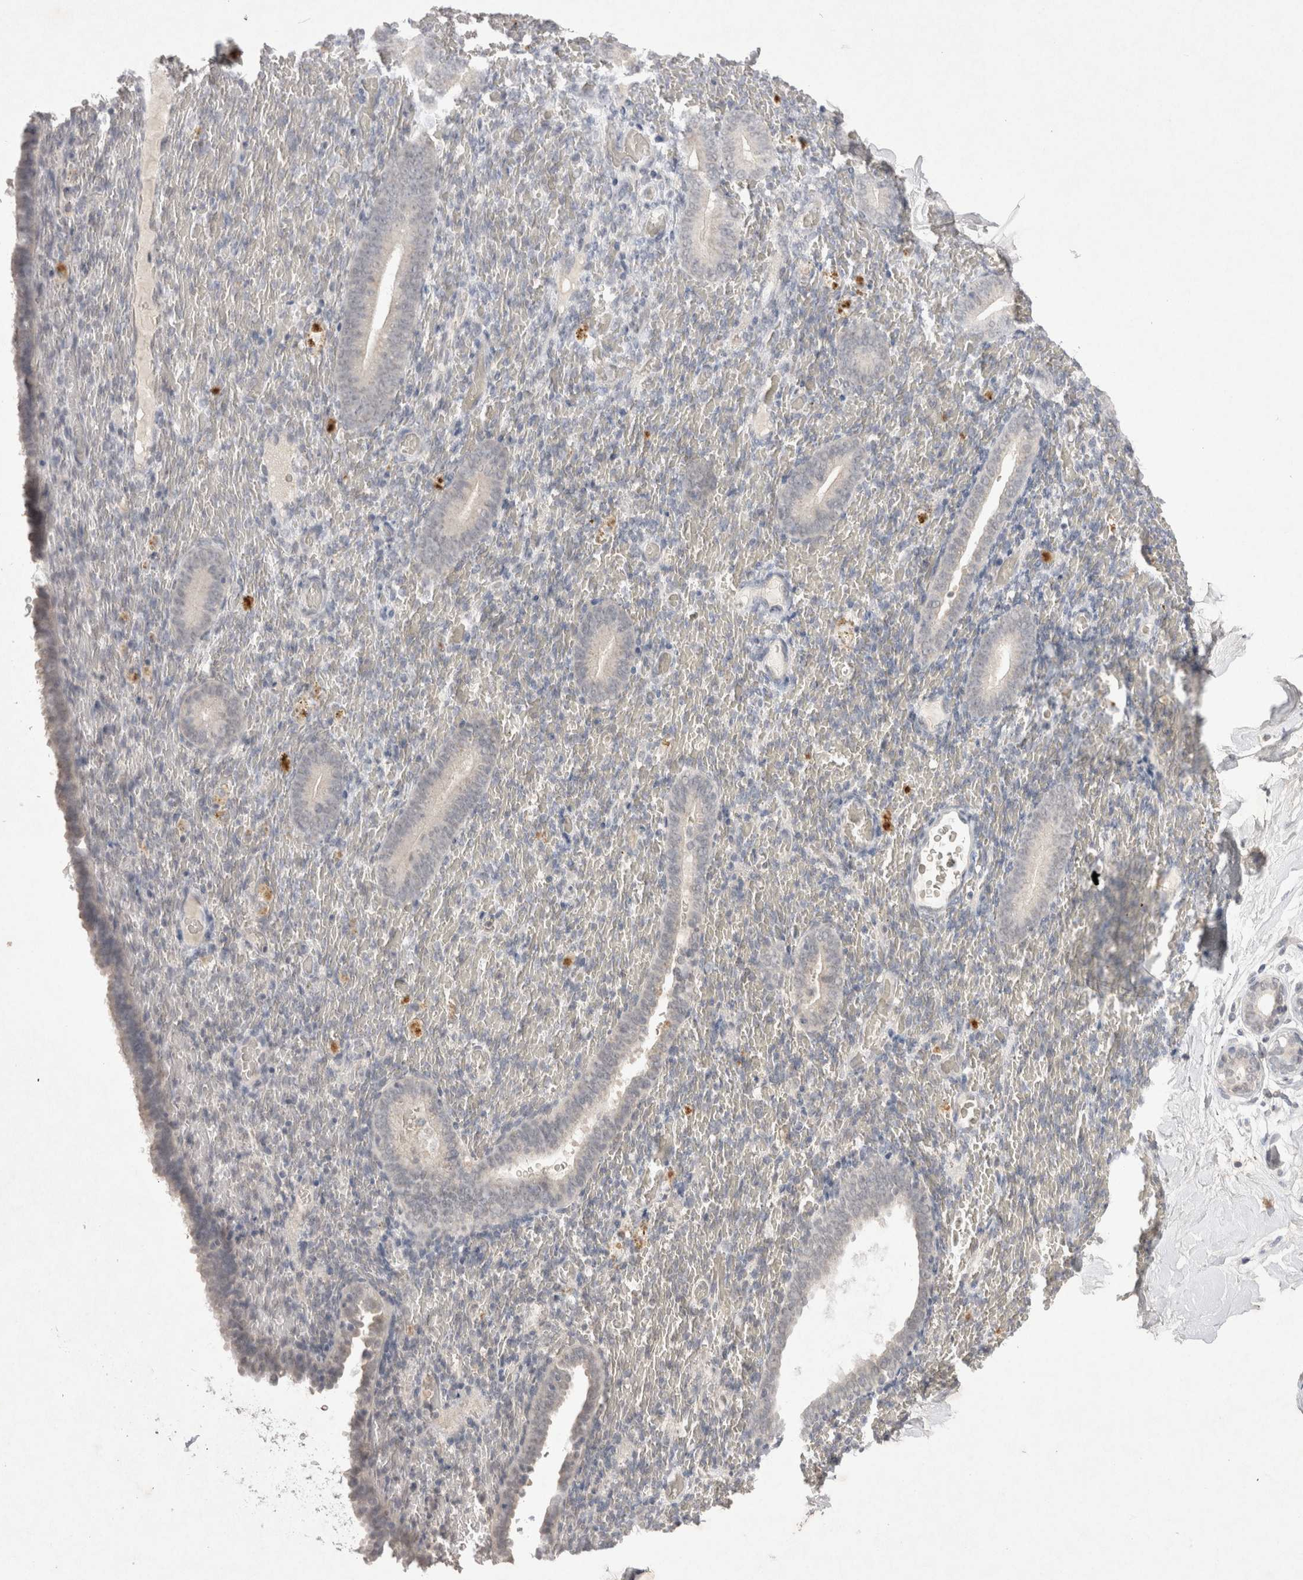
{"staining": {"intensity": "negative", "quantity": "none", "location": "none"}, "tissue": "endometrium", "cell_type": "Cells in endometrial stroma", "image_type": "normal", "snomed": [{"axis": "morphology", "description": "Normal tissue, NOS"}, {"axis": "topography", "description": "Endometrium"}], "caption": "An immunohistochemistry (IHC) image of benign endometrium is shown. There is no staining in cells in endometrial stroma of endometrium. The staining is performed using DAB brown chromogen with nuclei counter-stained in using hematoxylin.", "gene": "LYVE1", "patient": {"sex": "female", "age": 51}}